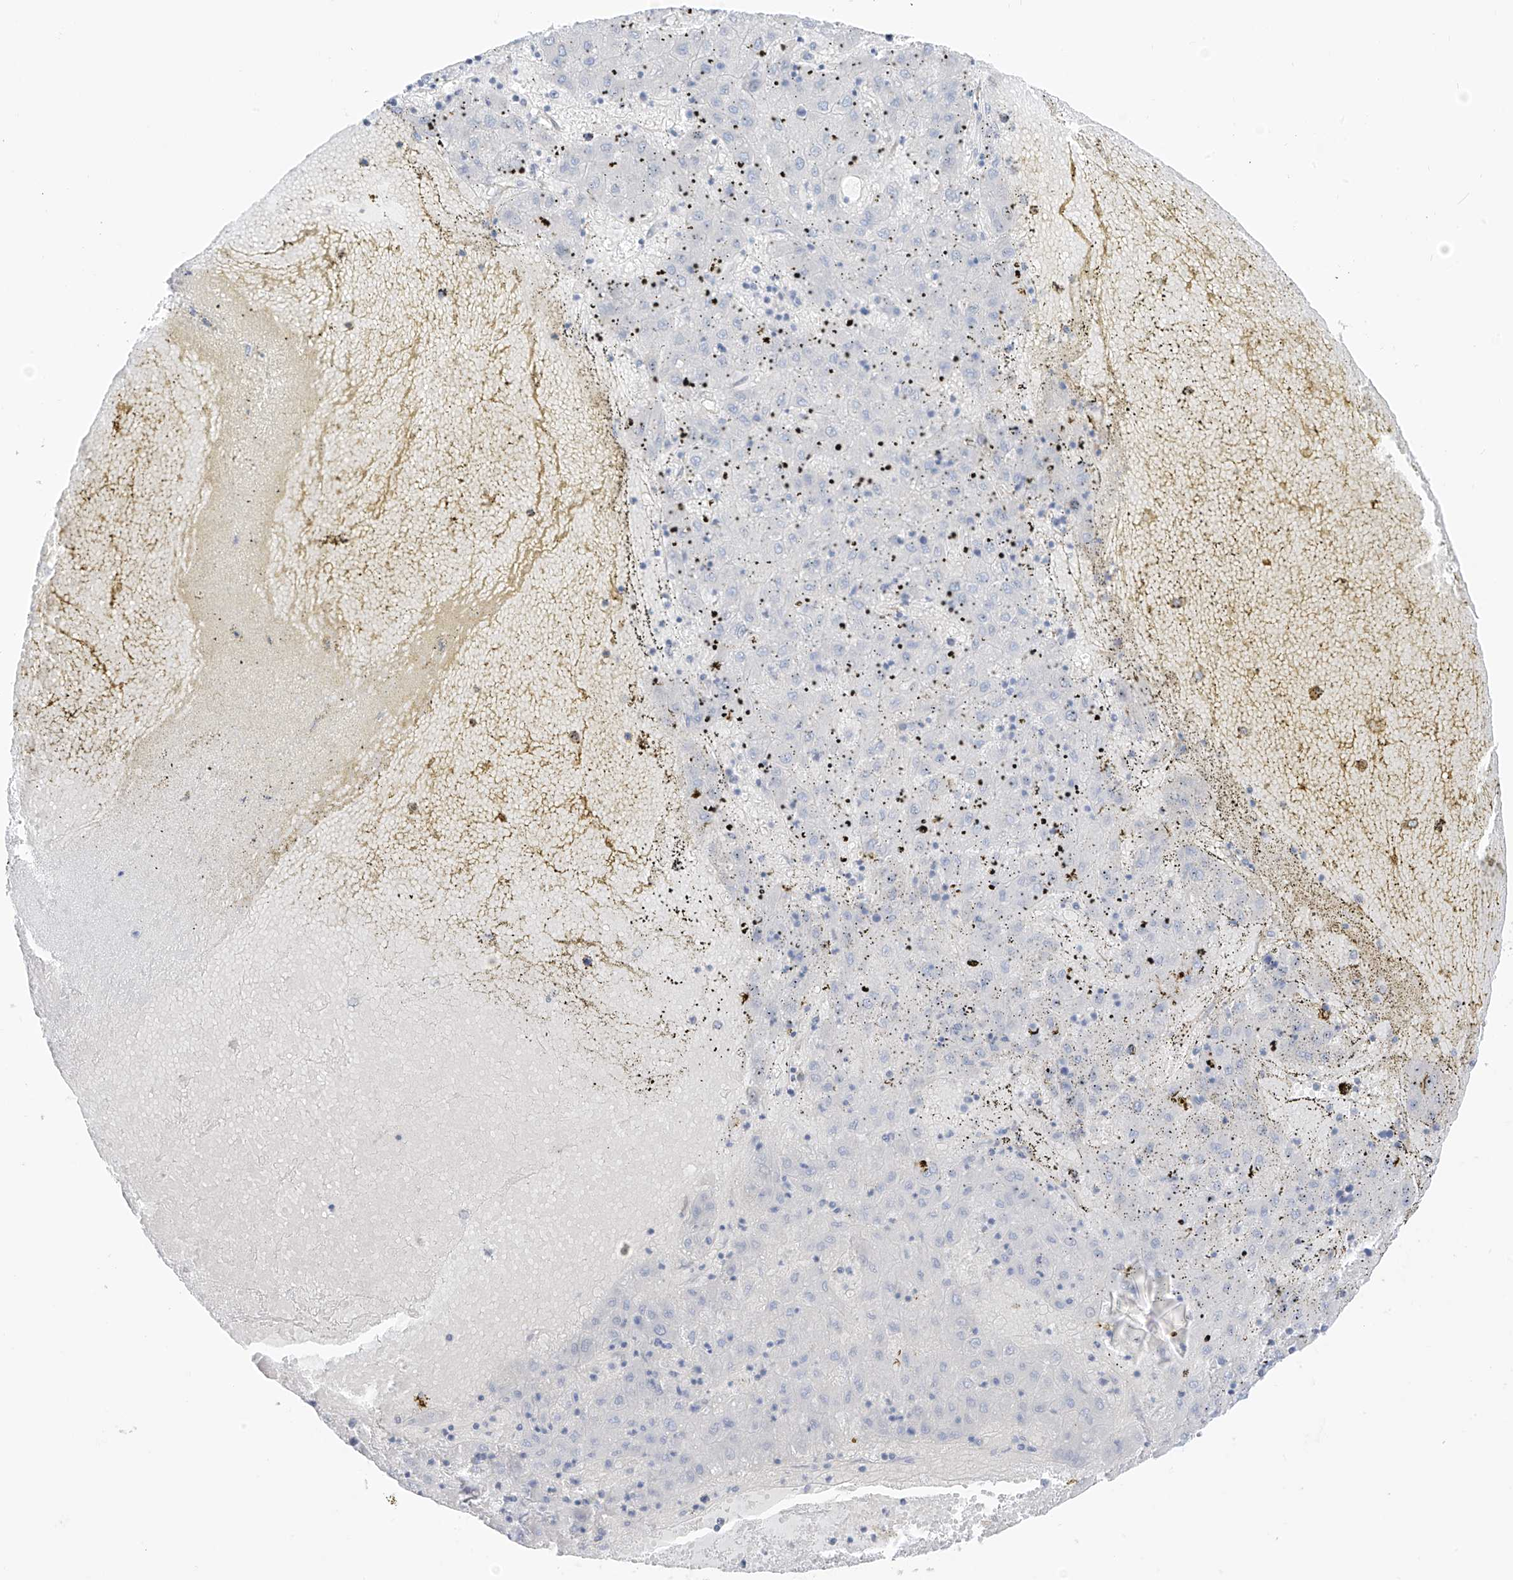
{"staining": {"intensity": "negative", "quantity": "none", "location": "none"}, "tissue": "liver cancer", "cell_type": "Tumor cells", "image_type": "cancer", "snomed": [{"axis": "morphology", "description": "Carcinoma, Hepatocellular, NOS"}, {"axis": "topography", "description": "Liver"}], "caption": "There is no significant staining in tumor cells of liver cancer (hepatocellular carcinoma).", "gene": "RCN2", "patient": {"sex": "male", "age": 72}}